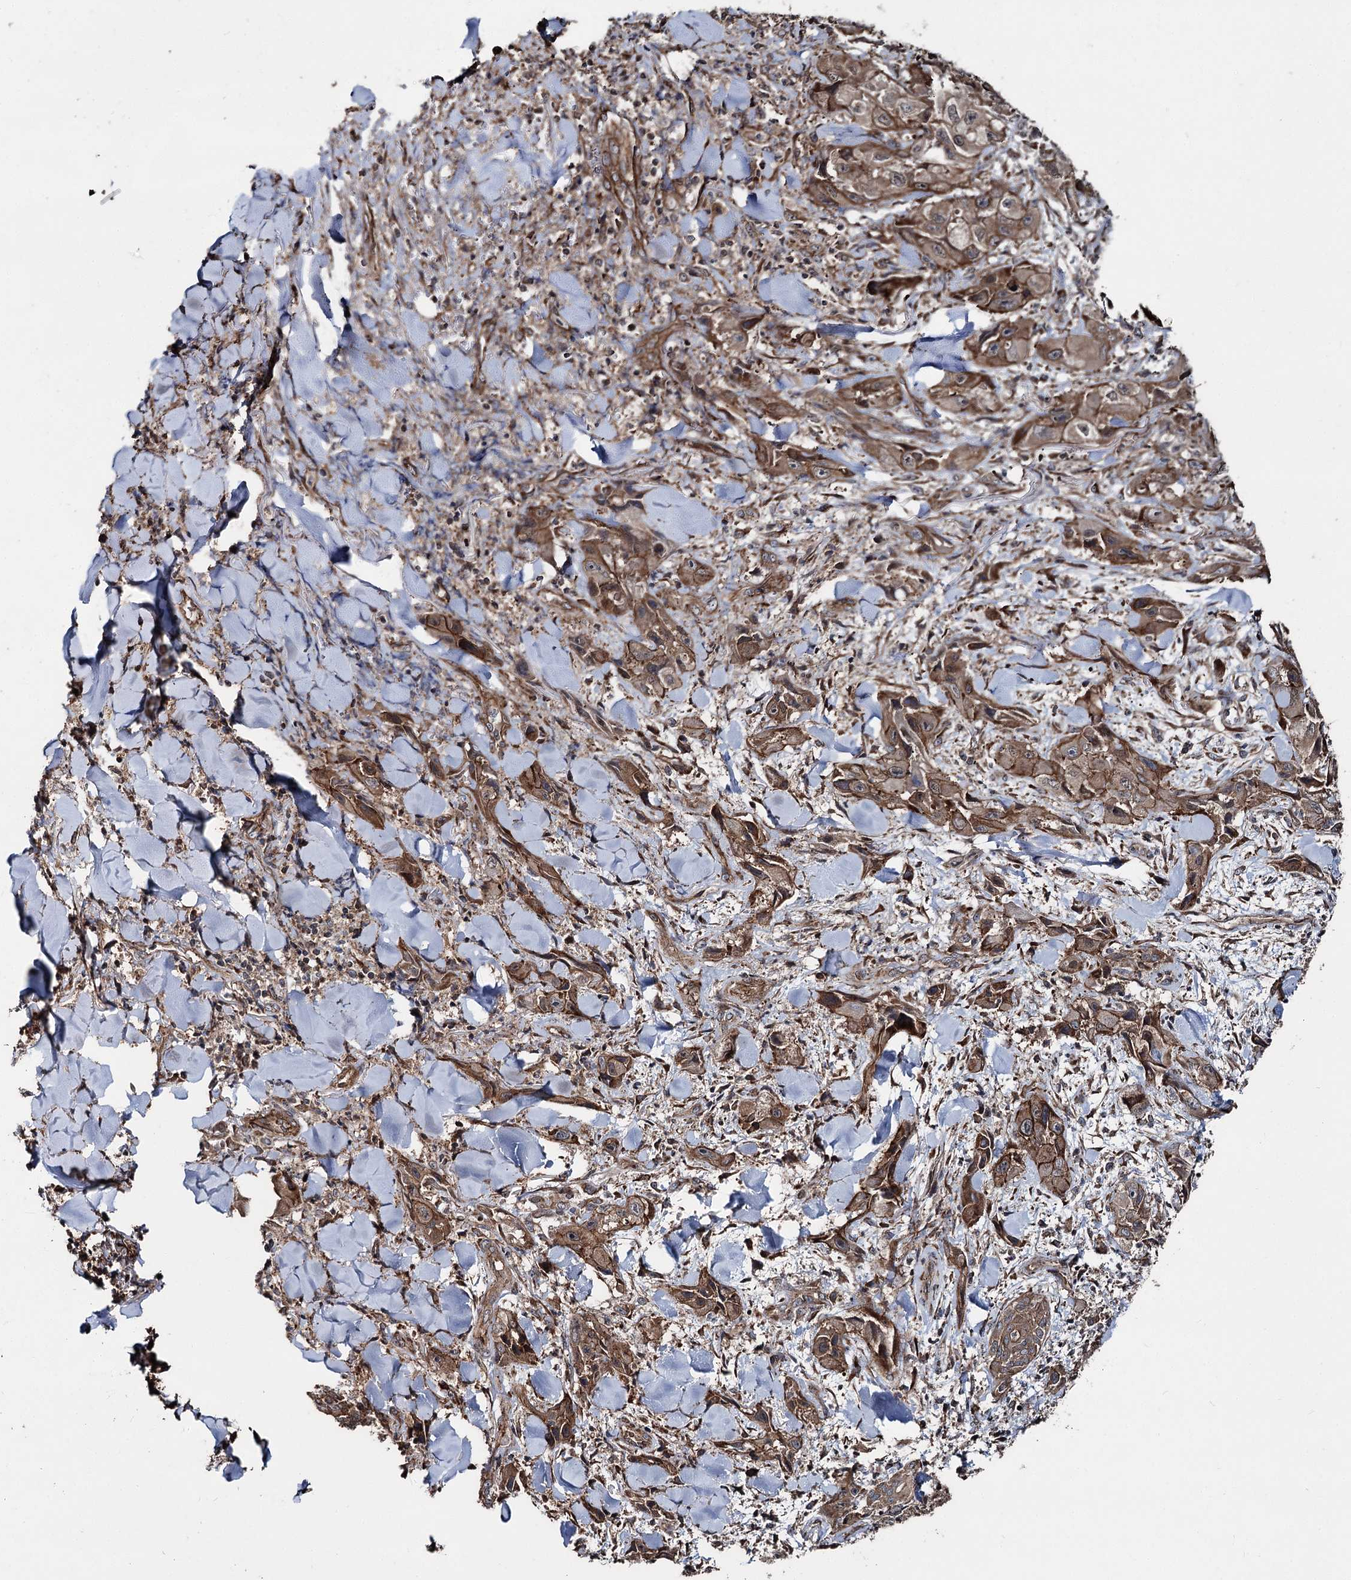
{"staining": {"intensity": "moderate", "quantity": ">75%", "location": "cytoplasmic/membranous"}, "tissue": "skin cancer", "cell_type": "Tumor cells", "image_type": "cancer", "snomed": [{"axis": "morphology", "description": "Squamous cell carcinoma, NOS"}, {"axis": "topography", "description": "Skin"}, {"axis": "topography", "description": "Subcutis"}], "caption": "Protein analysis of skin squamous cell carcinoma tissue shows moderate cytoplasmic/membranous expression in about >75% of tumor cells.", "gene": "ITFG2", "patient": {"sex": "male", "age": 73}}